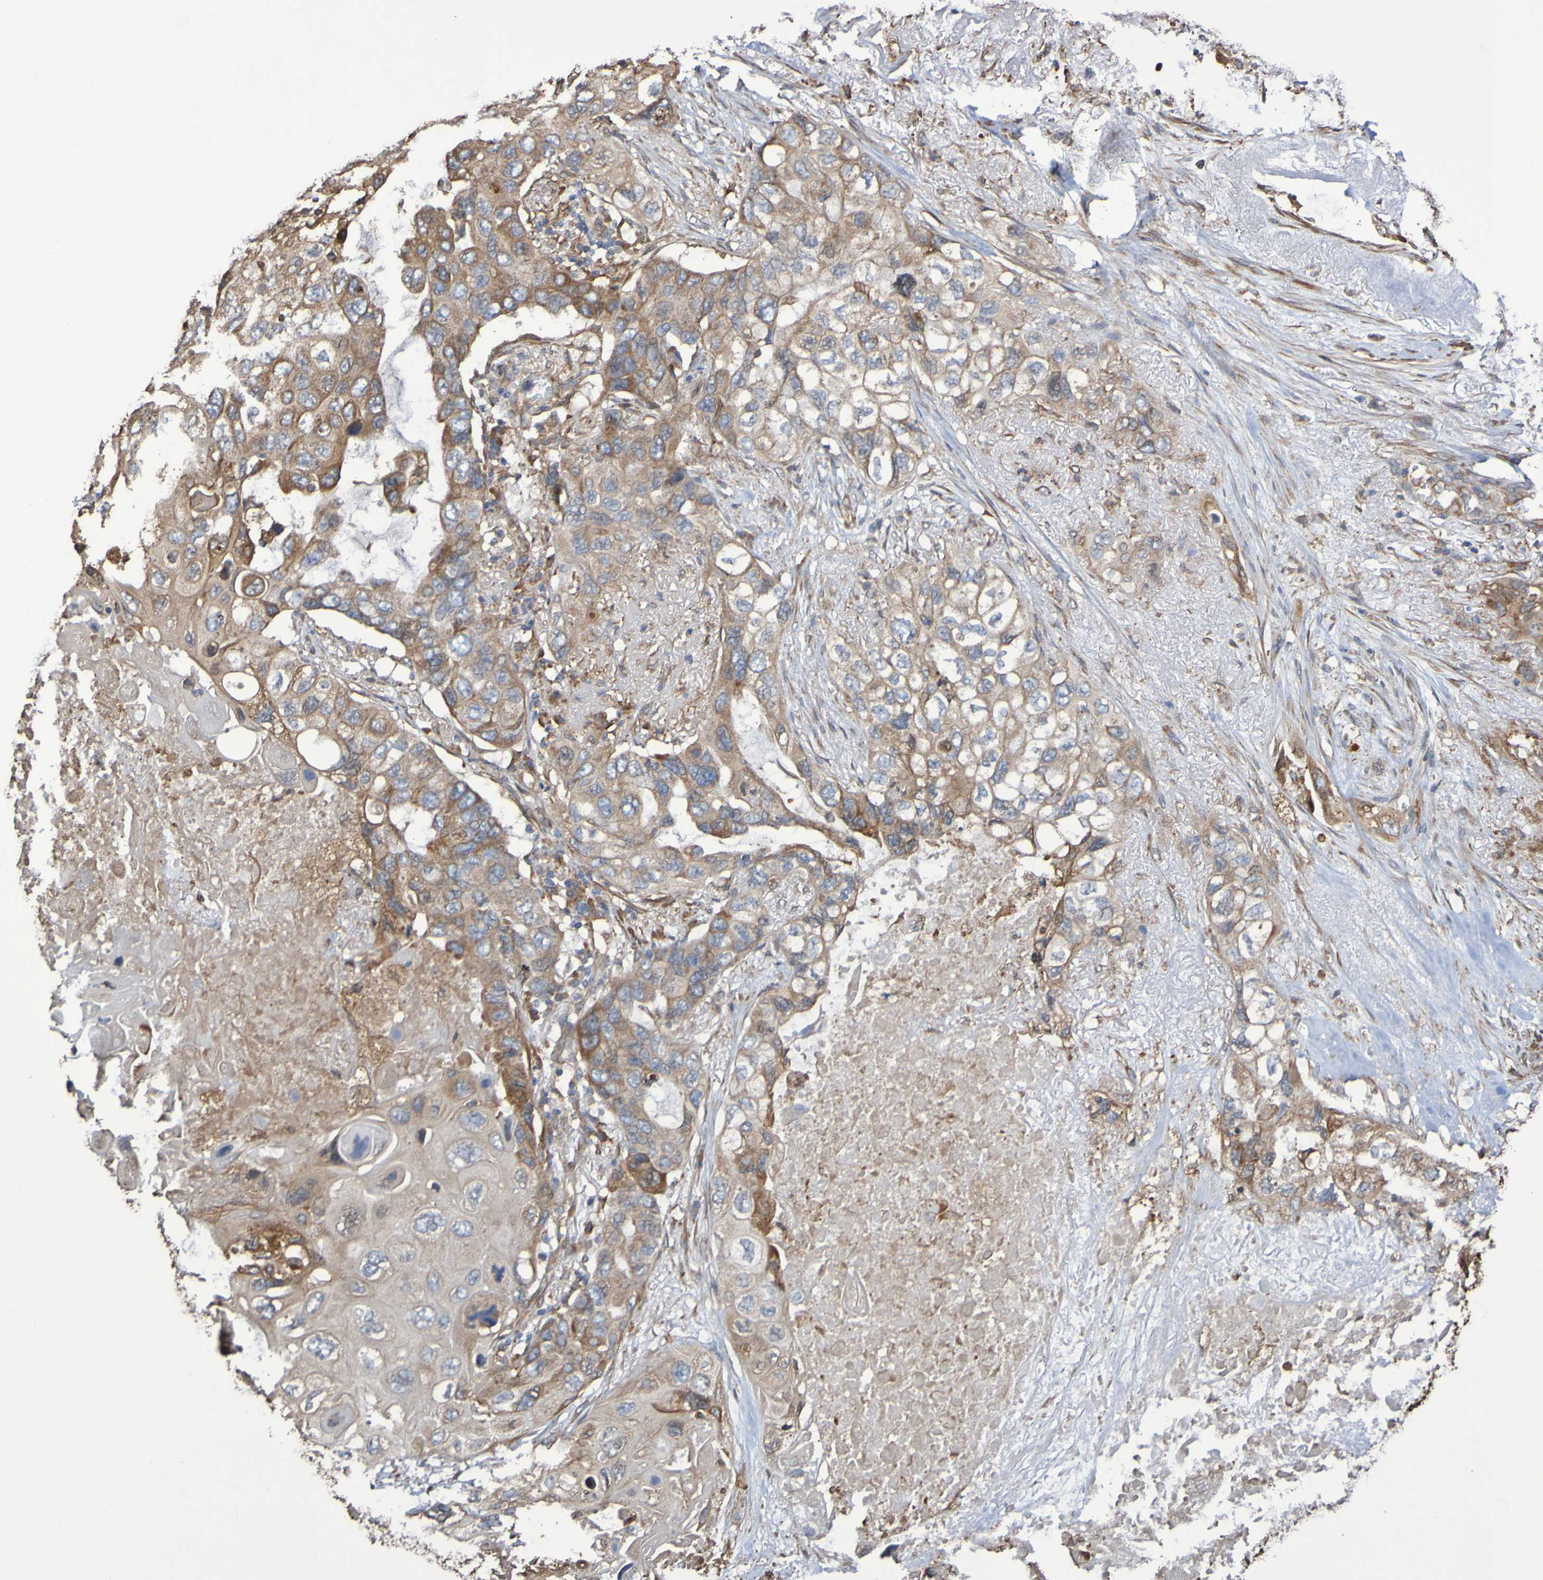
{"staining": {"intensity": "moderate", "quantity": "25%-75%", "location": "cytoplasmic/membranous"}, "tissue": "lung cancer", "cell_type": "Tumor cells", "image_type": "cancer", "snomed": [{"axis": "morphology", "description": "Squamous cell carcinoma, NOS"}, {"axis": "topography", "description": "Lung"}], "caption": "Protein staining of lung squamous cell carcinoma tissue demonstrates moderate cytoplasmic/membranous expression in about 25%-75% of tumor cells.", "gene": "RAB11A", "patient": {"sex": "female", "age": 73}}